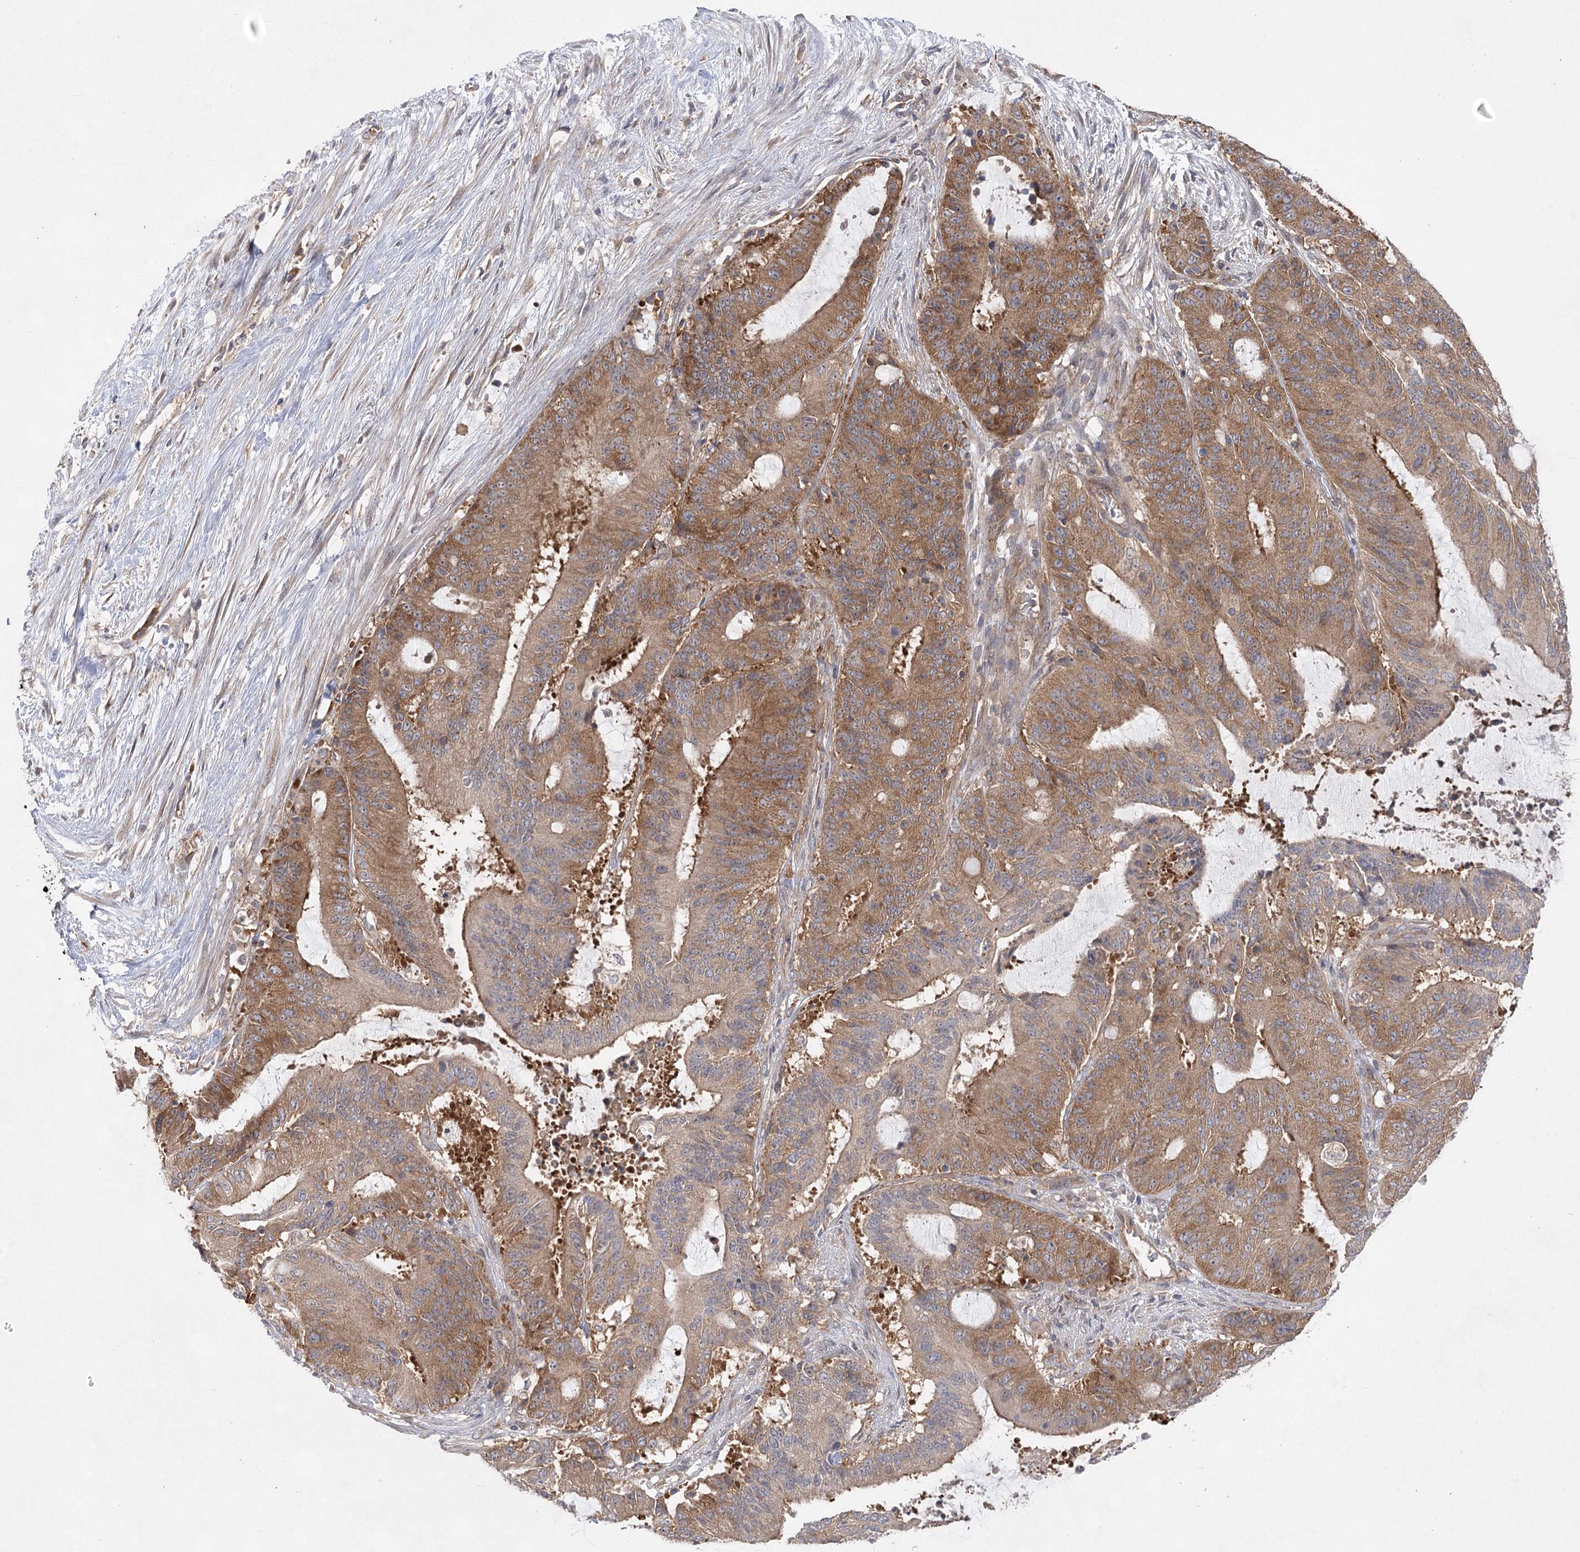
{"staining": {"intensity": "moderate", "quantity": ">75%", "location": "cytoplasmic/membranous"}, "tissue": "liver cancer", "cell_type": "Tumor cells", "image_type": "cancer", "snomed": [{"axis": "morphology", "description": "Normal tissue, NOS"}, {"axis": "morphology", "description": "Cholangiocarcinoma"}, {"axis": "topography", "description": "Liver"}, {"axis": "topography", "description": "Peripheral nerve tissue"}], "caption": "High-magnification brightfield microscopy of liver cancer stained with DAB (3,3'-diaminobenzidine) (brown) and counterstained with hematoxylin (blue). tumor cells exhibit moderate cytoplasmic/membranous positivity is identified in approximately>75% of cells.", "gene": "EIF3A", "patient": {"sex": "female", "age": 73}}